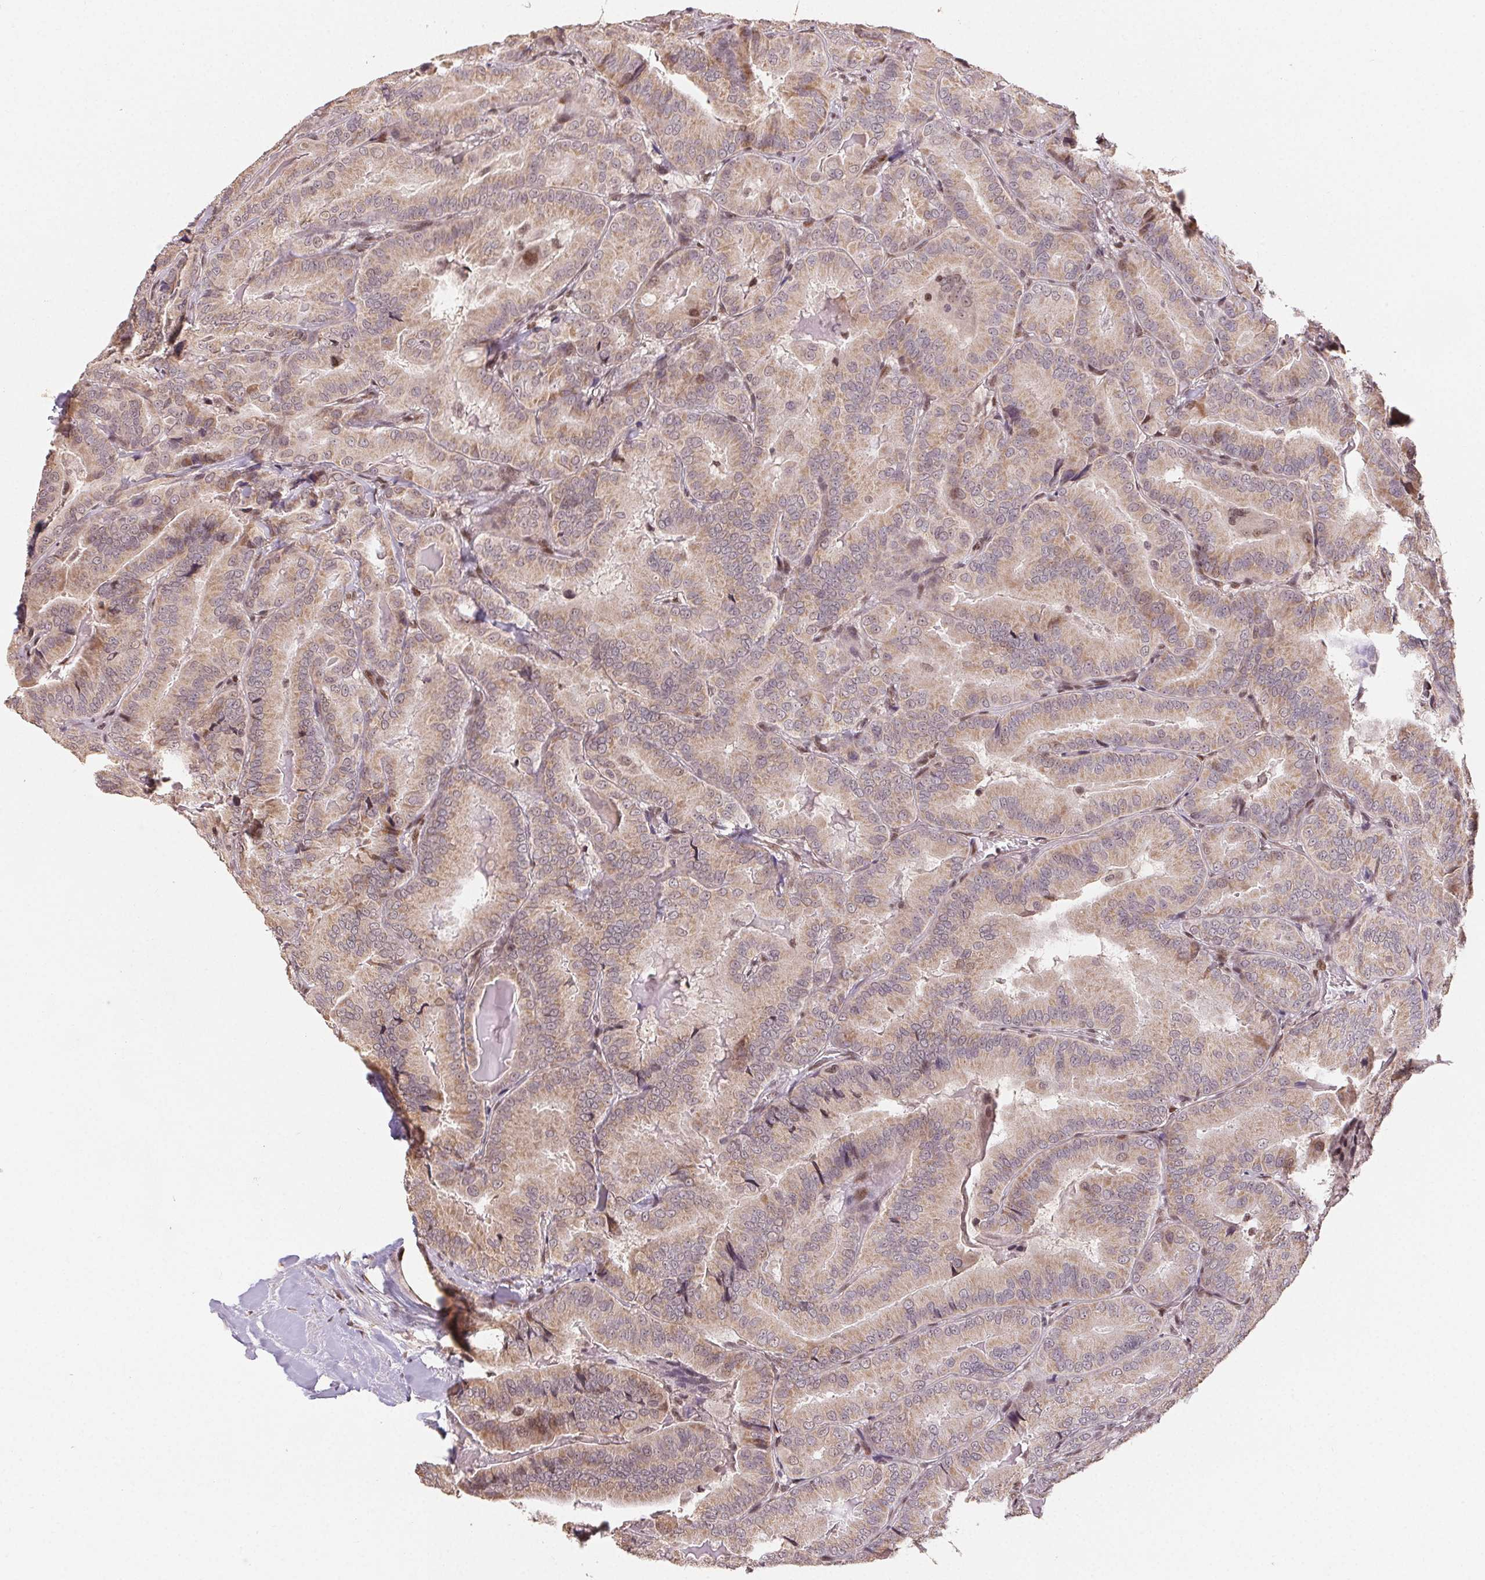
{"staining": {"intensity": "weak", "quantity": ">75%", "location": "cytoplasmic/membranous"}, "tissue": "thyroid cancer", "cell_type": "Tumor cells", "image_type": "cancer", "snomed": [{"axis": "morphology", "description": "Papillary adenocarcinoma, NOS"}, {"axis": "topography", "description": "Thyroid gland"}], "caption": "Weak cytoplasmic/membranous protein positivity is seen in approximately >75% of tumor cells in thyroid cancer (papillary adenocarcinoma). Nuclei are stained in blue.", "gene": "MAPKAPK2", "patient": {"sex": "male", "age": 61}}